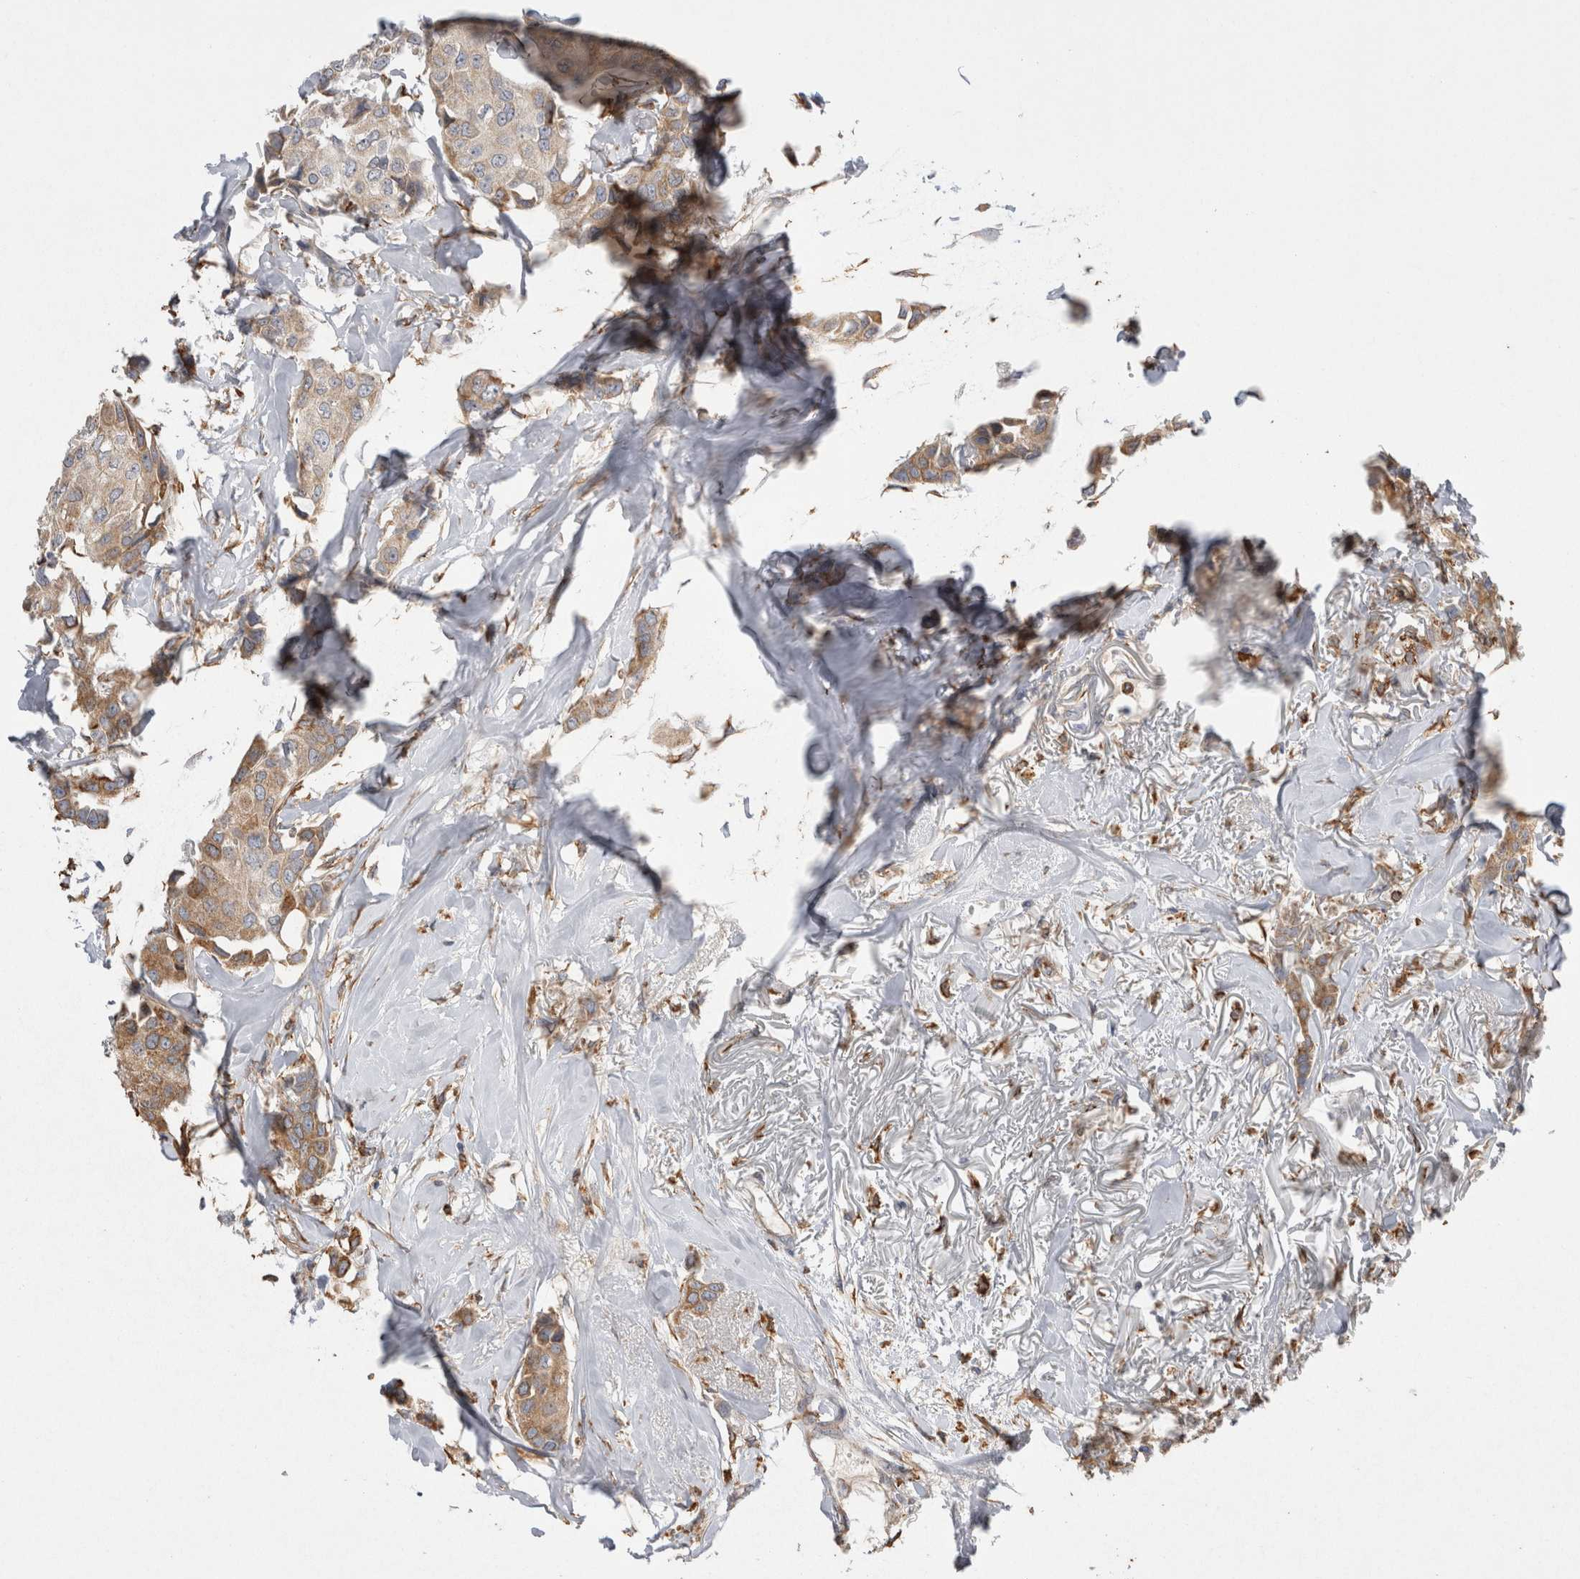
{"staining": {"intensity": "moderate", "quantity": ">75%", "location": "cytoplasmic/membranous"}, "tissue": "breast cancer", "cell_type": "Tumor cells", "image_type": "cancer", "snomed": [{"axis": "morphology", "description": "Duct carcinoma"}, {"axis": "topography", "description": "Breast"}], "caption": "Breast cancer stained for a protein (brown) shows moderate cytoplasmic/membranous positive expression in approximately >75% of tumor cells.", "gene": "LRPAP1", "patient": {"sex": "female", "age": 80}}